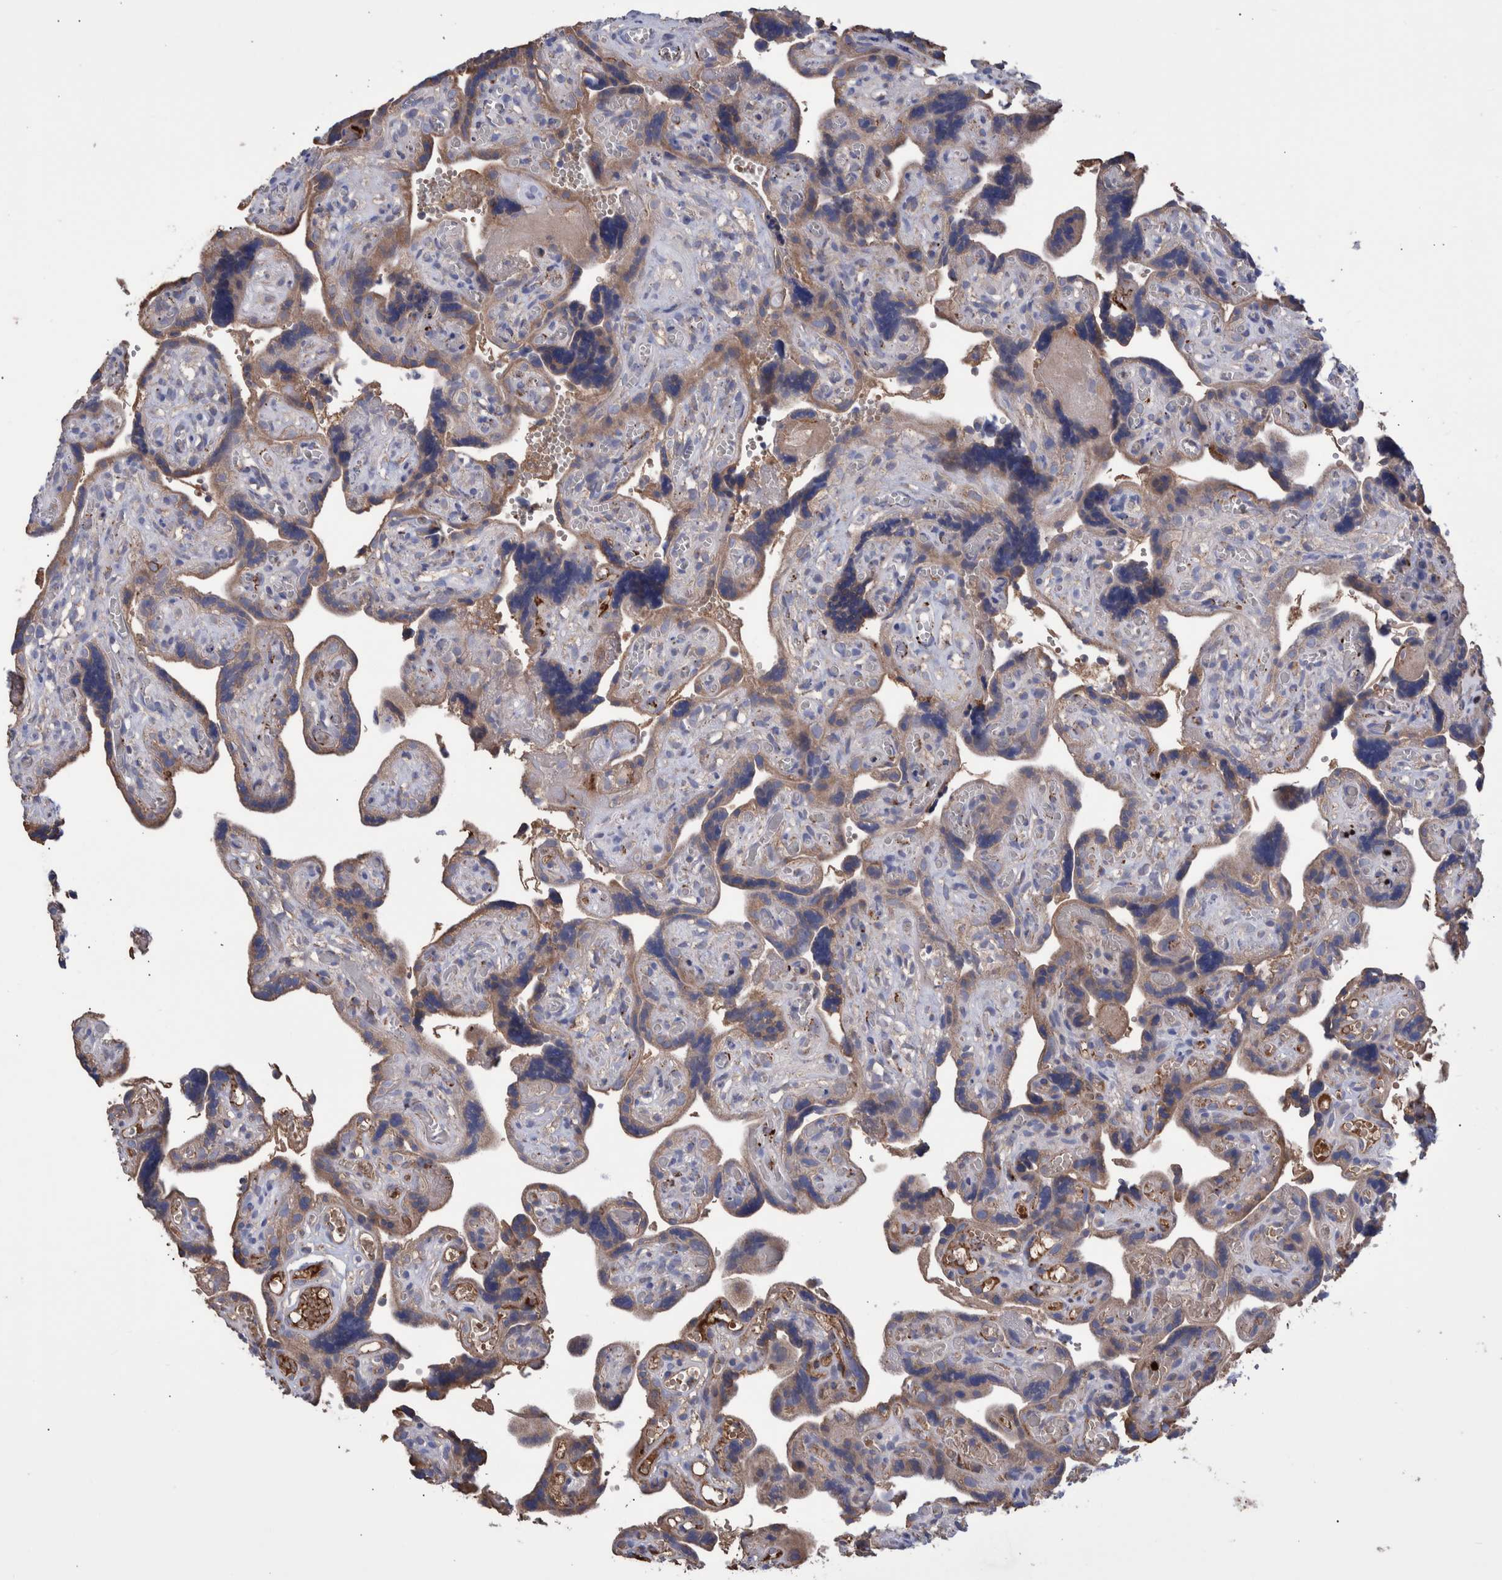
{"staining": {"intensity": "weak", "quantity": "<25%", "location": "cytoplasmic/membranous"}, "tissue": "placenta", "cell_type": "Decidual cells", "image_type": "normal", "snomed": [{"axis": "morphology", "description": "Normal tissue, NOS"}, {"axis": "topography", "description": "Placenta"}], "caption": "The image demonstrates no significant positivity in decidual cells of placenta. (Brightfield microscopy of DAB (3,3'-diaminobenzidine) immunohistochemistry (IHC) at high magnification).", "gene": "DLL4", "patient": {"sex": "female", "age": 30}}